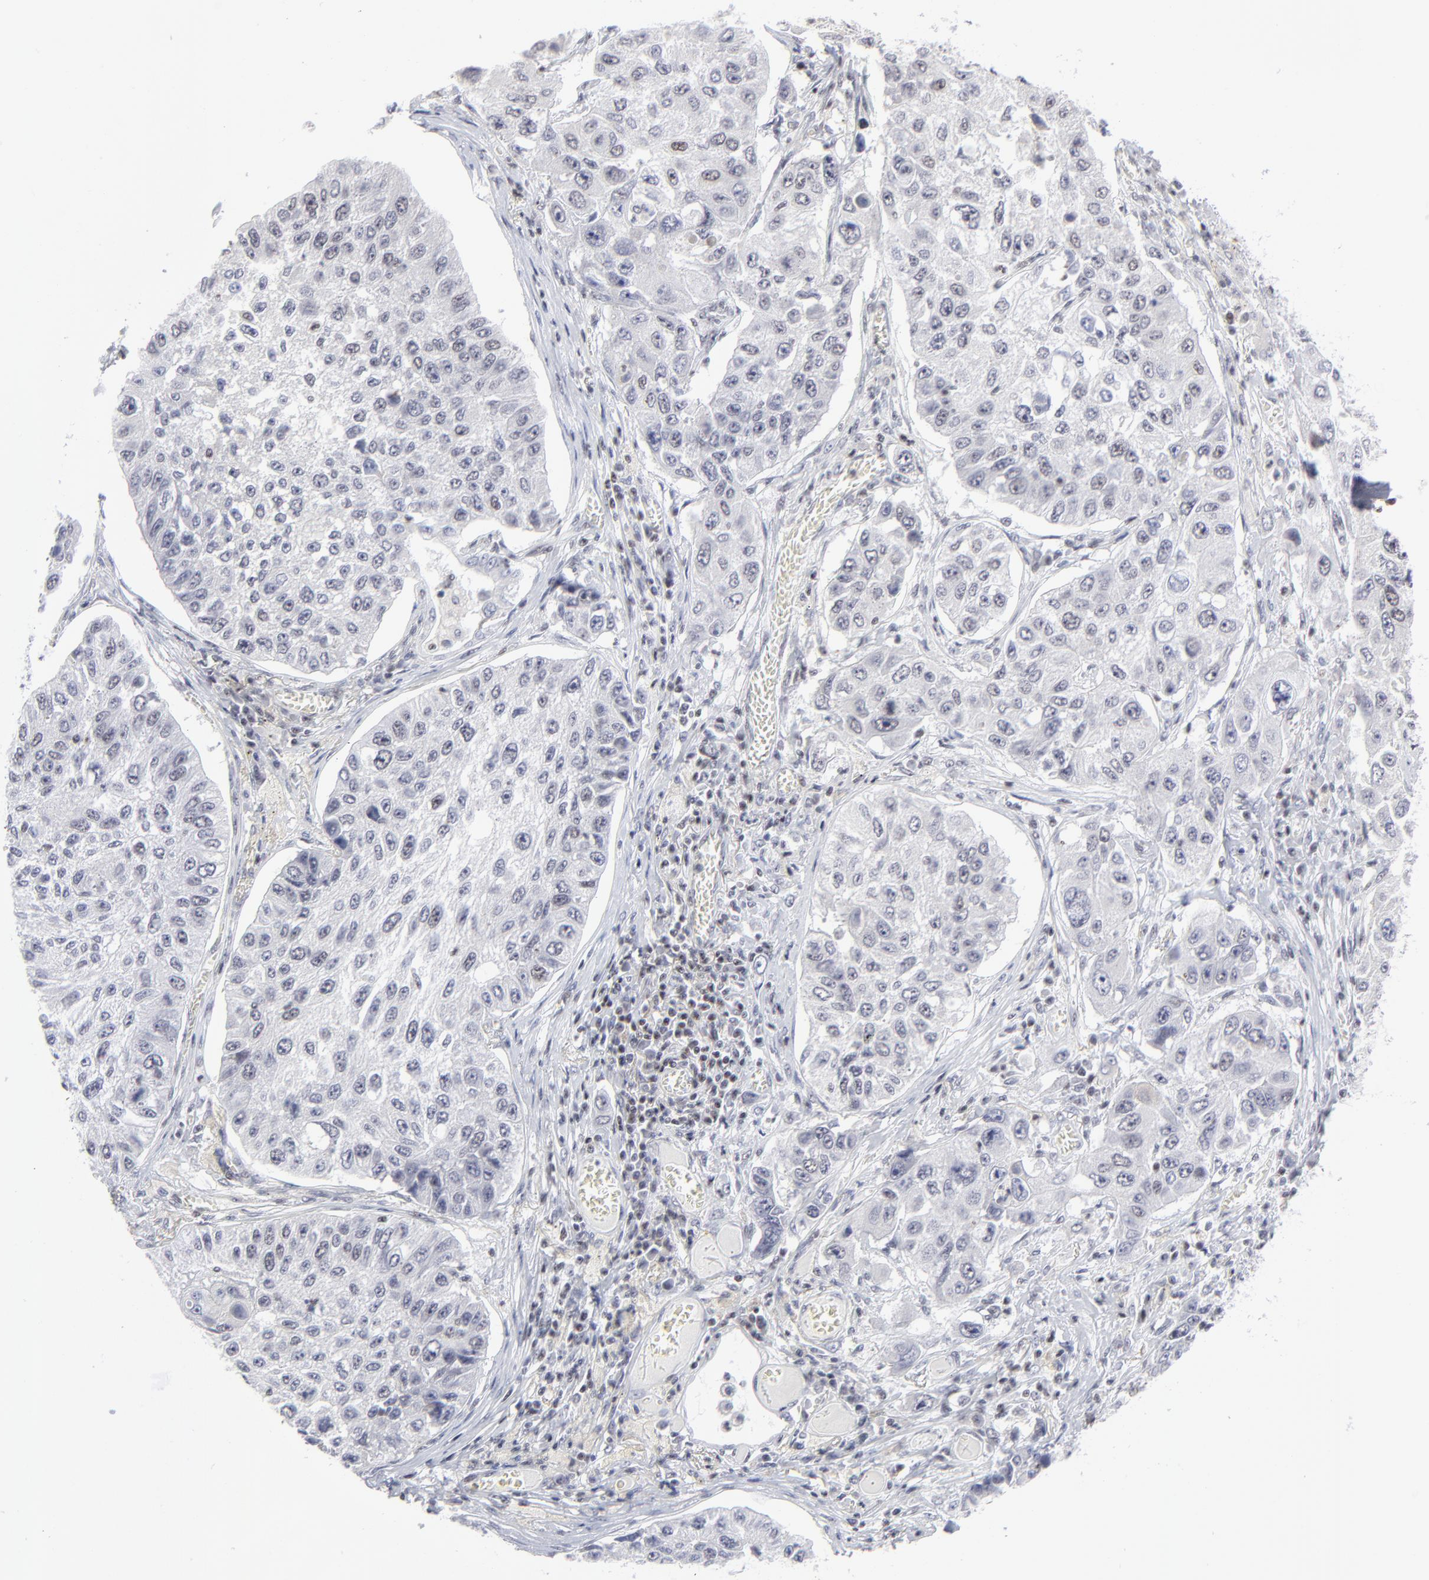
{"staining": {"intensity": "weak", "quantity": "<25%", "location": "nuclear"}, "tissue": "lung cancer", "cell_type": "Tumor cells", "image_type": "cancer", "snomed": [{"axis": "morphology", "description": "Squamous cell carcinoma, NOS"}, {"axis": "topography", "description": "Lung"}], "caption": "Photomicrograph shows no protein staining in tumor cells of lung cancer tissue. (DAB (3,3'-diaminobenzidine) IHC visualized using brightfield microscopy, high magnification).", "gene": "SP2", "patient": {"sex": "male", "age": 71}}